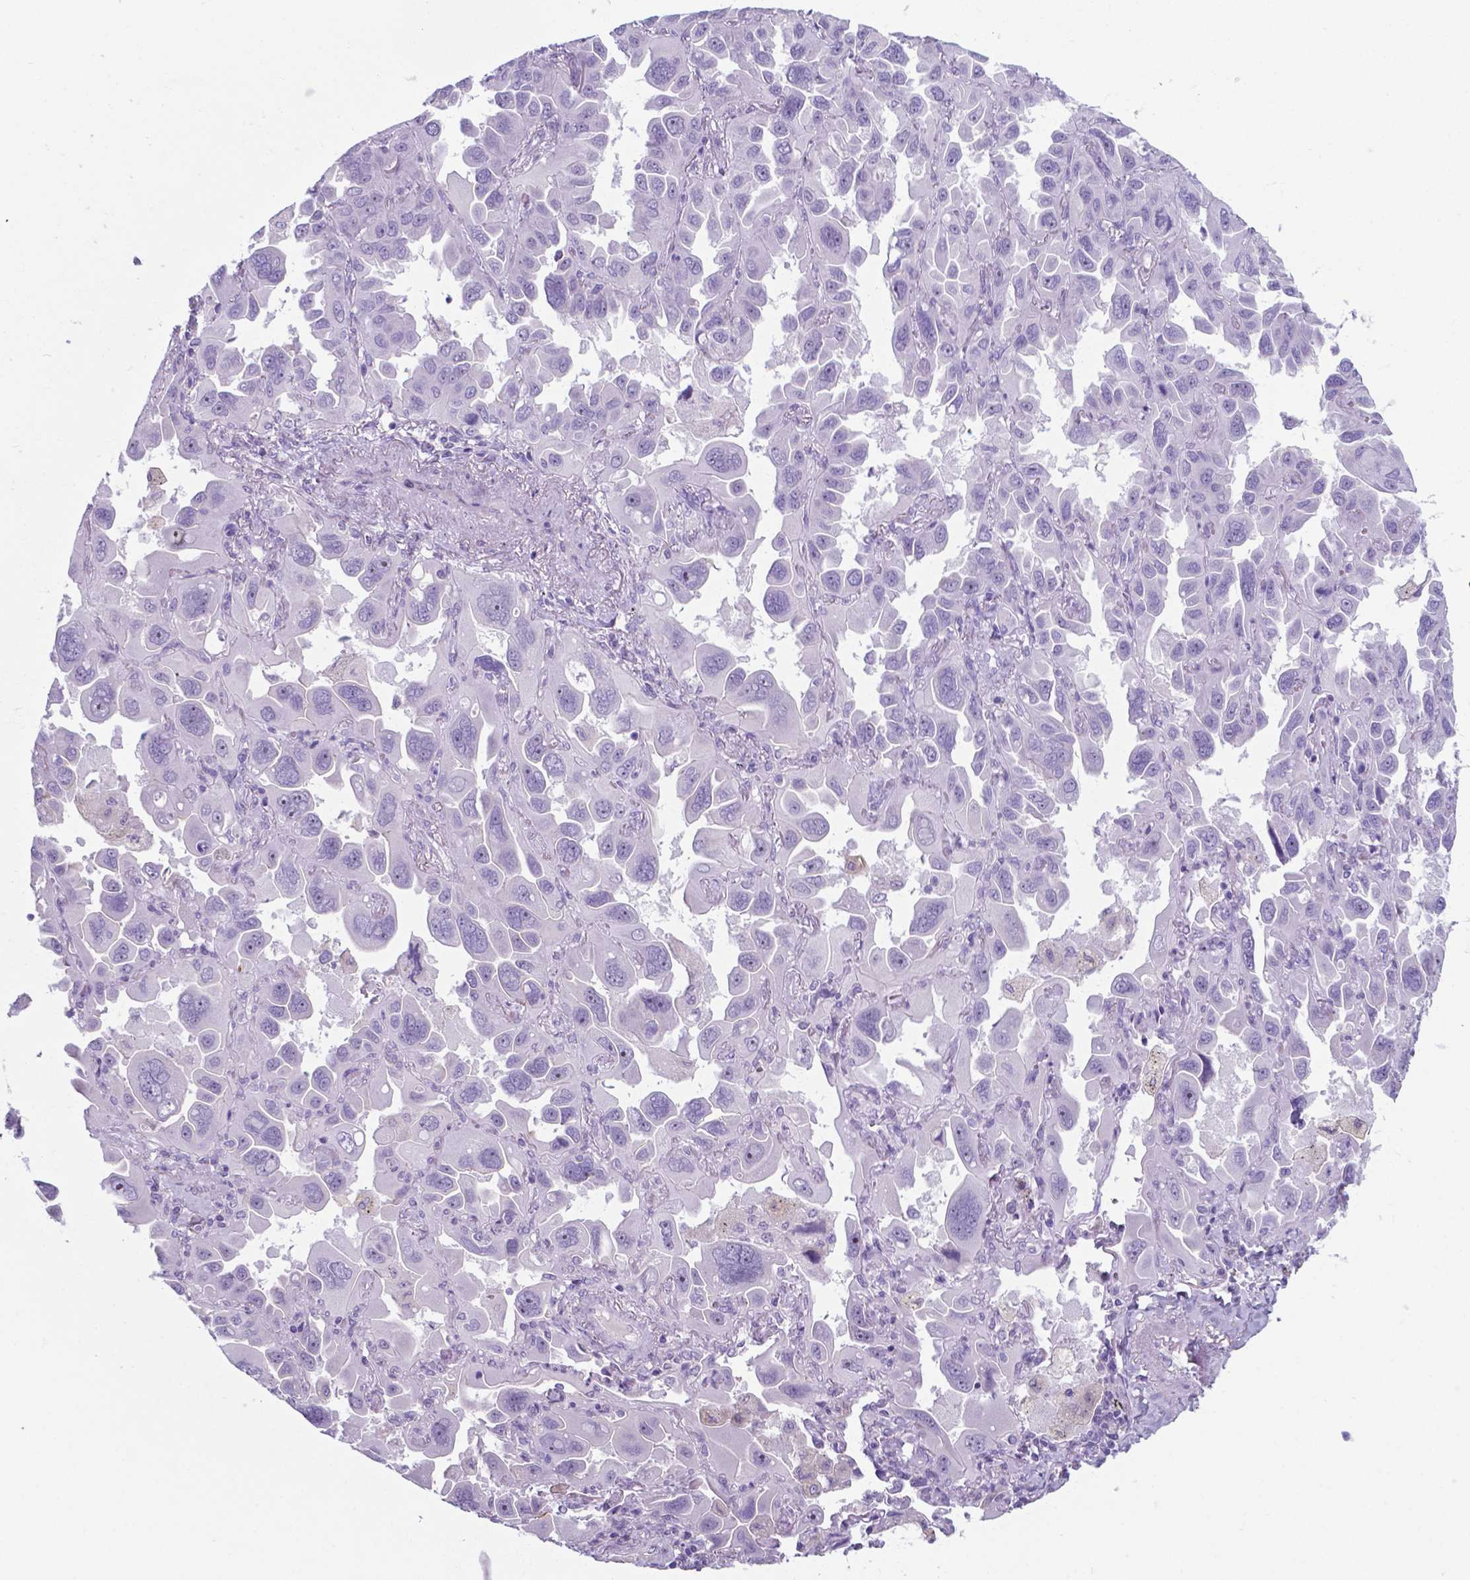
{"staining": {"intensity": "negative", "quantity": "none", "location": "none"}, "tissue": "lung cancer", "cell_type": "Tumor cells", "image_type": "cancer", "snomed": [{"axis": "morphology", "description": "Adenocarcinoma, NOS"}, {"axis": "topography", "description": "Lung"}], "caption": "Protein analysis of lung cancer (adenocarcinoma) reveals no significant positivity in tumor cells.", "gene": "AP5B1", "patient": {"sex": "male", "age": 64}}